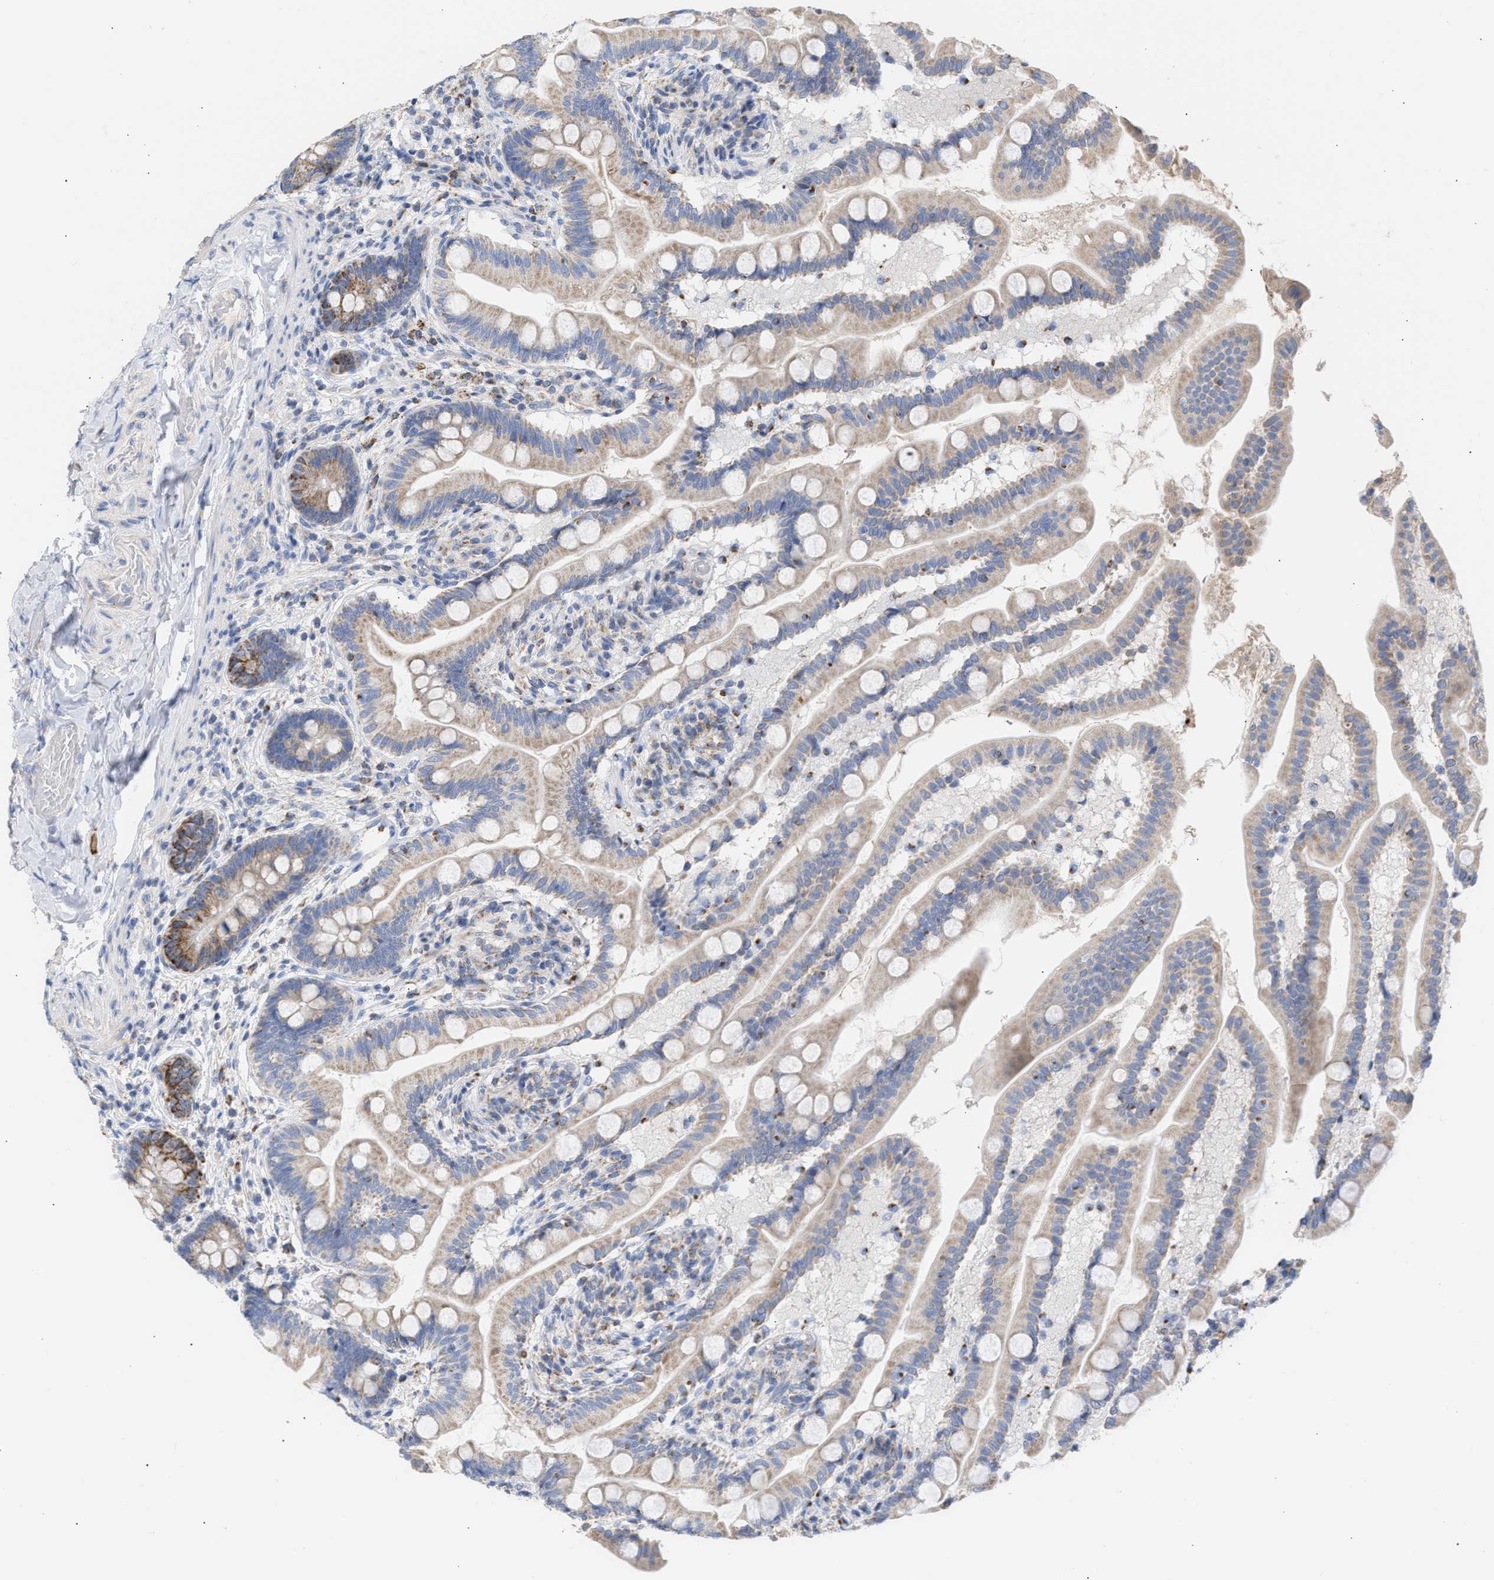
{"staining": {"intensity": "moderate", "quantity": "25%-75%", "location": "cytoplasmic/membranous"}, "tissue": "small intestine", "cell_type": "Glandular cells", "image_type": "normal", "snomed": [{"axis": "morphology", "description": "Normal tissue, NOS"}, {"axis": "topography", "description": "Small intestine"}], "caption": "An image of human small intestine stained for a protein shows moderate cytoplasmic/membranous brown staining in glandular cells.", "gene": "ACOT13", "patient": {"sex": "female", "age": 56}}